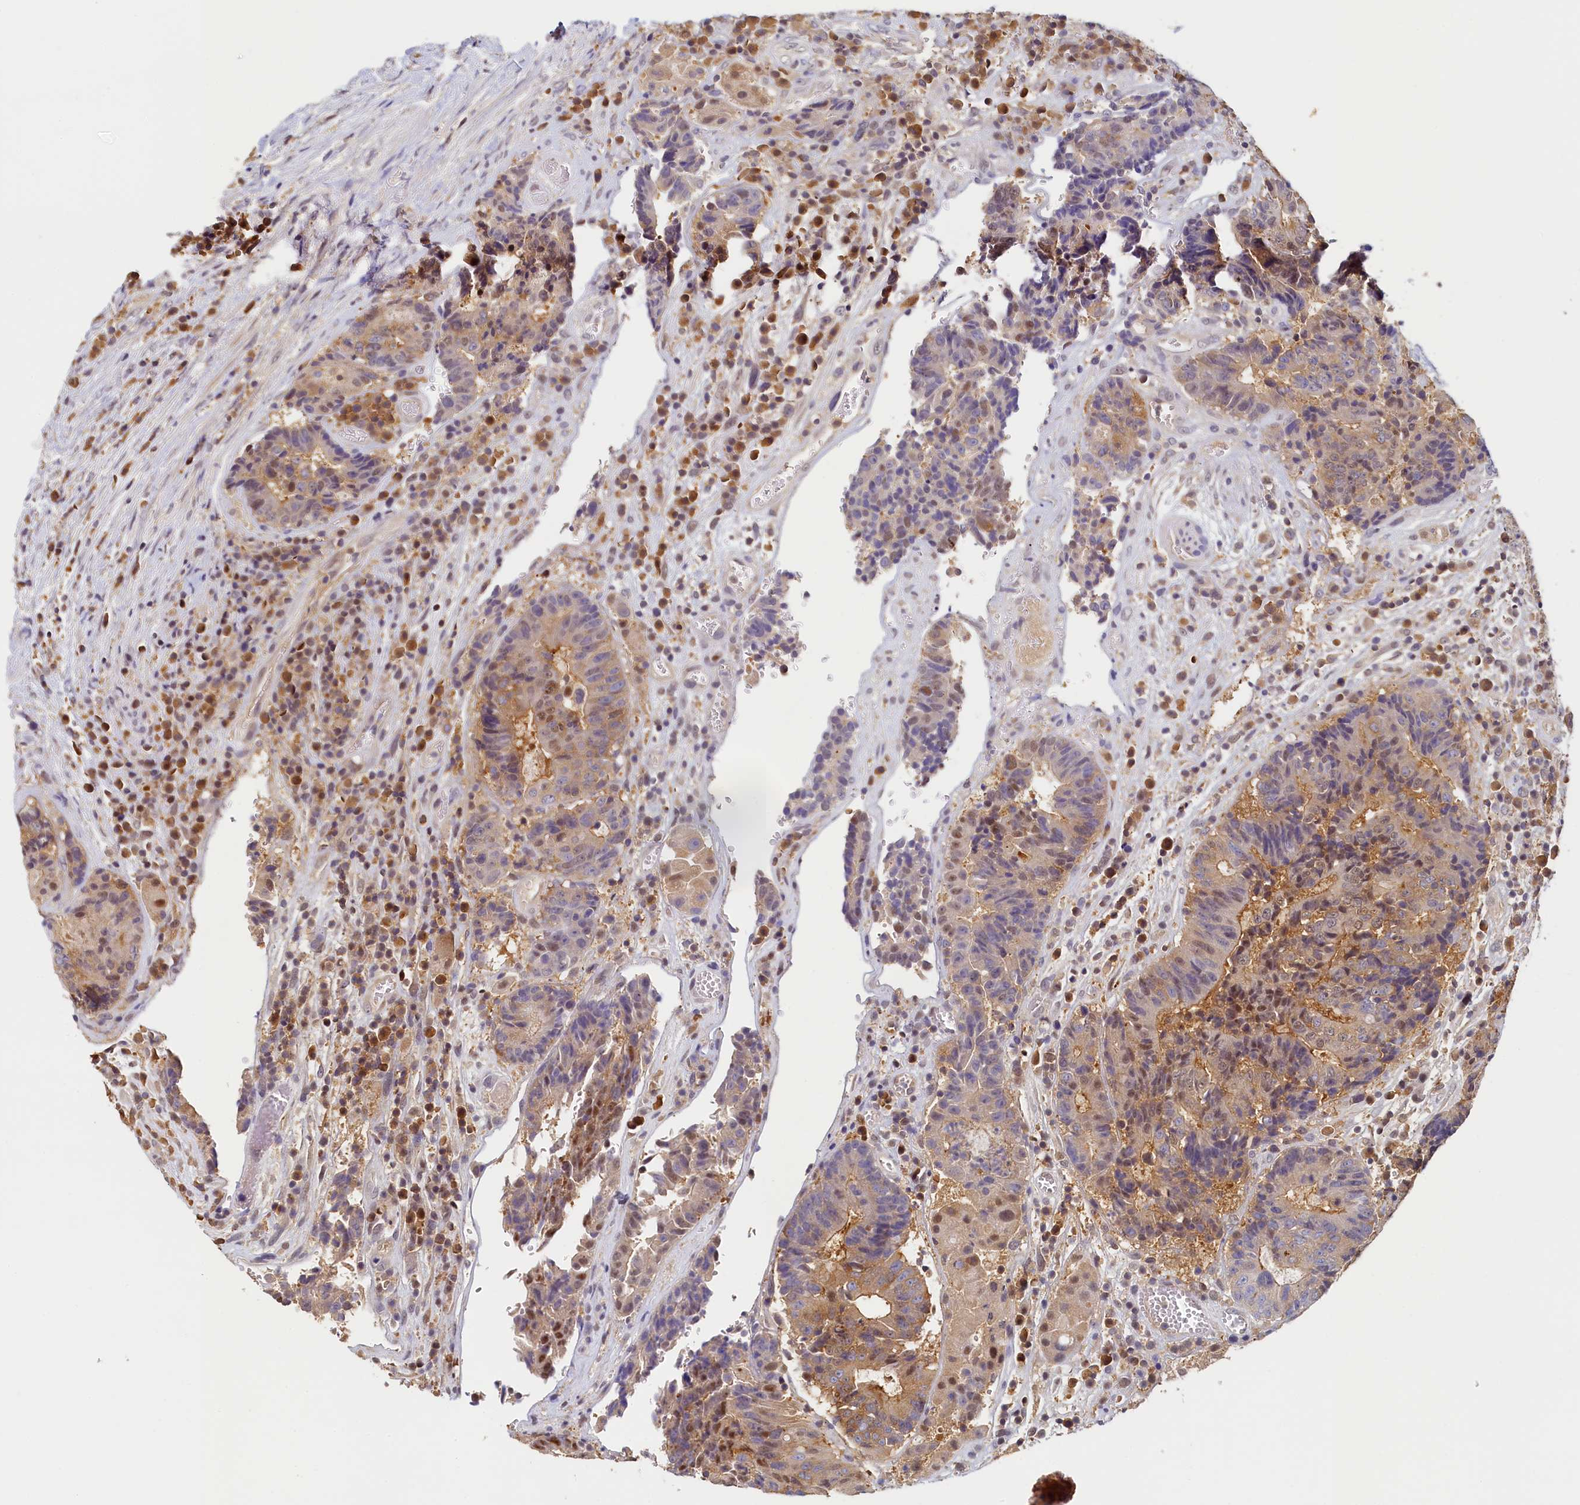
{"staining": {"intensity": "moderate", "quantity": ">75%", "location": "cytoplasmic/membranous"}, "tissue": "colorectal cancer", "cell_type": "Tumor cells", "image_type": "cancer", "snomed": [{"axis": "morphology", "description": "Adenocarcinoma, NOS"}, {"axis": "topography", "description": "Rectum"}], "caption": "Protein expression by immunohistochemistry (IHC) reveals moderate cytoplasmic/membranous expression in approximately >75% of tumor cells in colorectal cancer.", "gene": "PAAF1", "patient": {"sex": "male", "age": 69}}